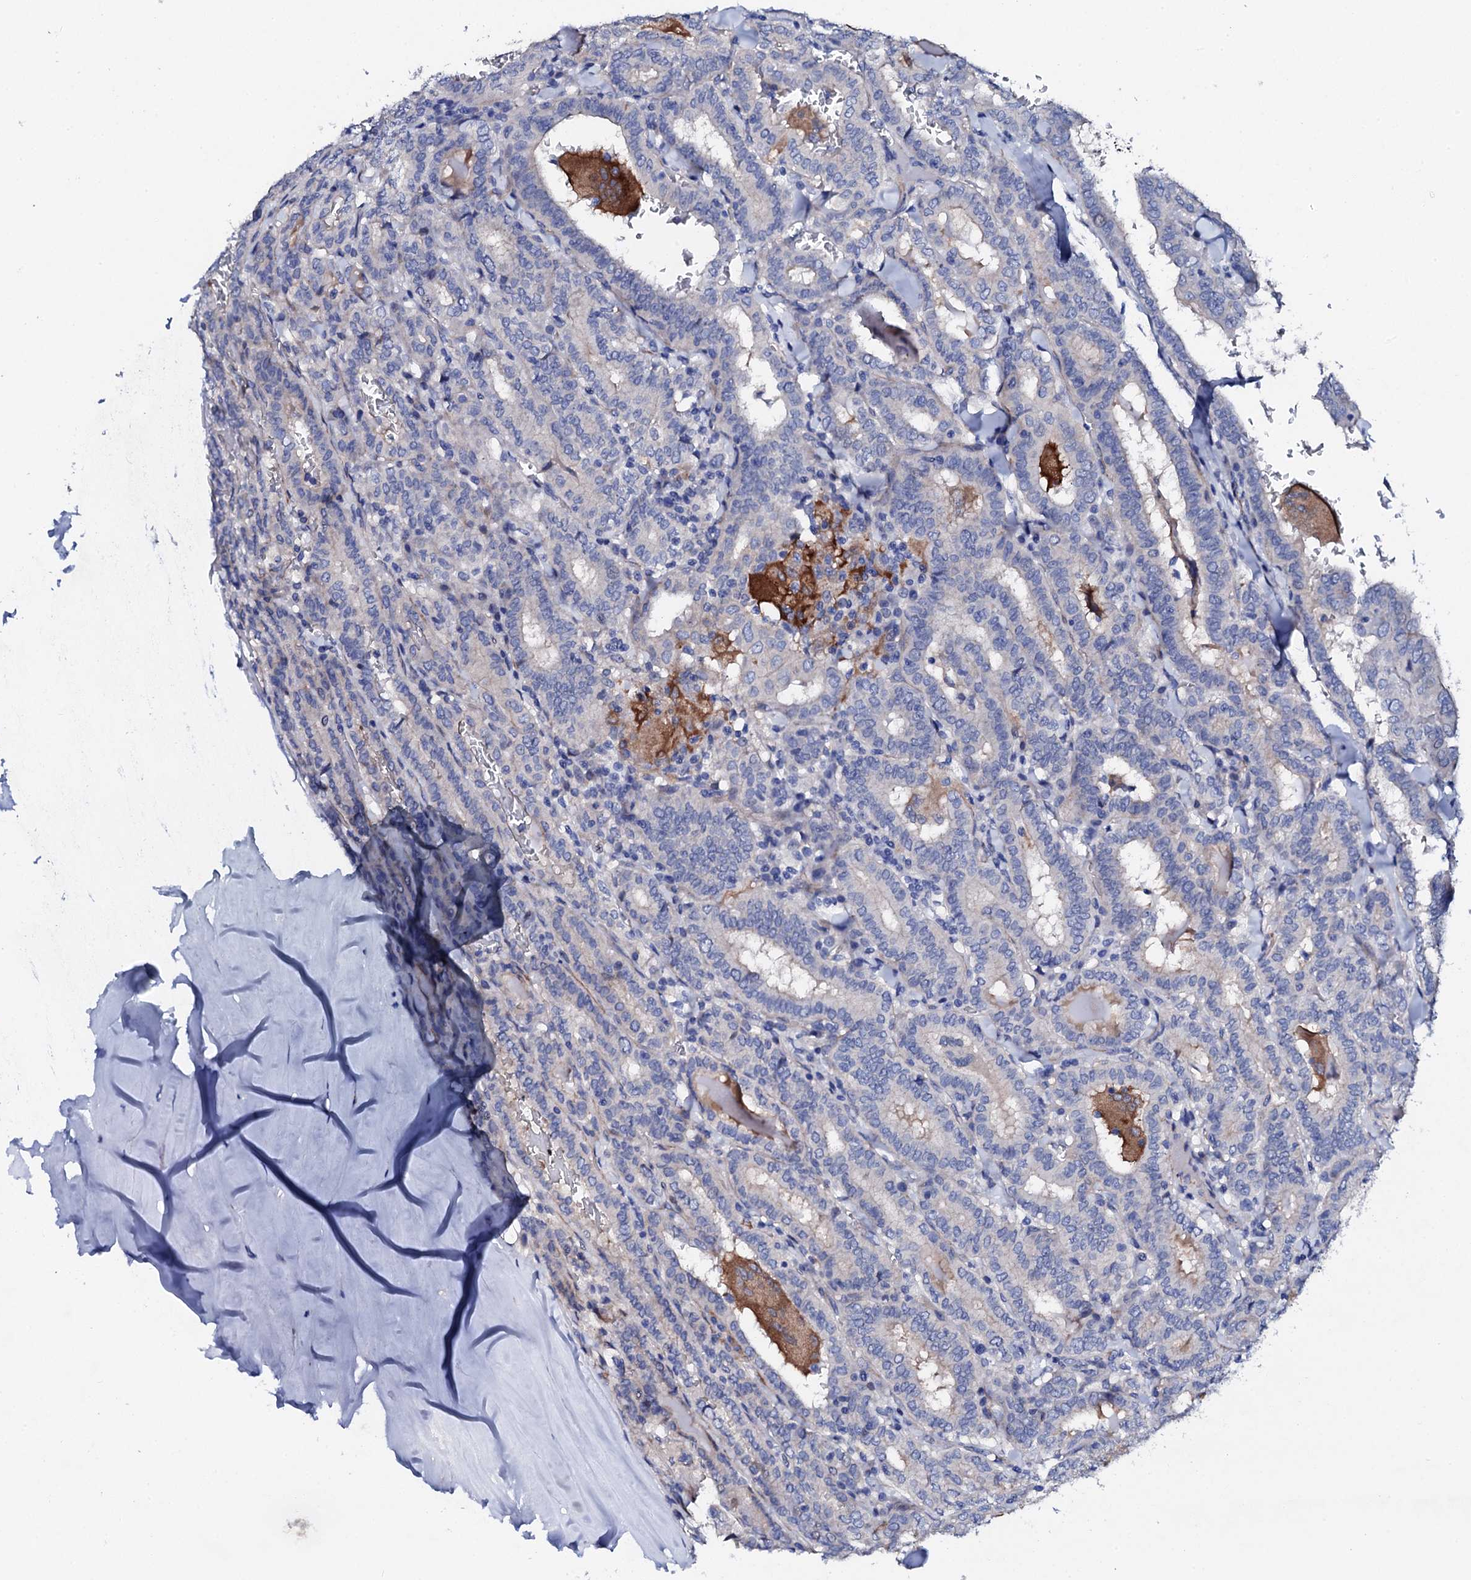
{"staining": {"intensity": "negative", "quantity": "none", "location": "none"}, "tissue": "thyroid cancer", "cell_type": "Tumor cells", "image_type": "cancer", "snomed": [{"axis": "morphology", "description": "Papillary adenocarcinoma, NOS"}, {"axis": "topography", "description": "Thyroid gland"}], "caption": "Protein analysis of thyroid papillary adenocarcinoma demonstrates no significant staining in tumor cells.", "gene": "TRDN", "patient": {"sex": "female", "age": 72}}